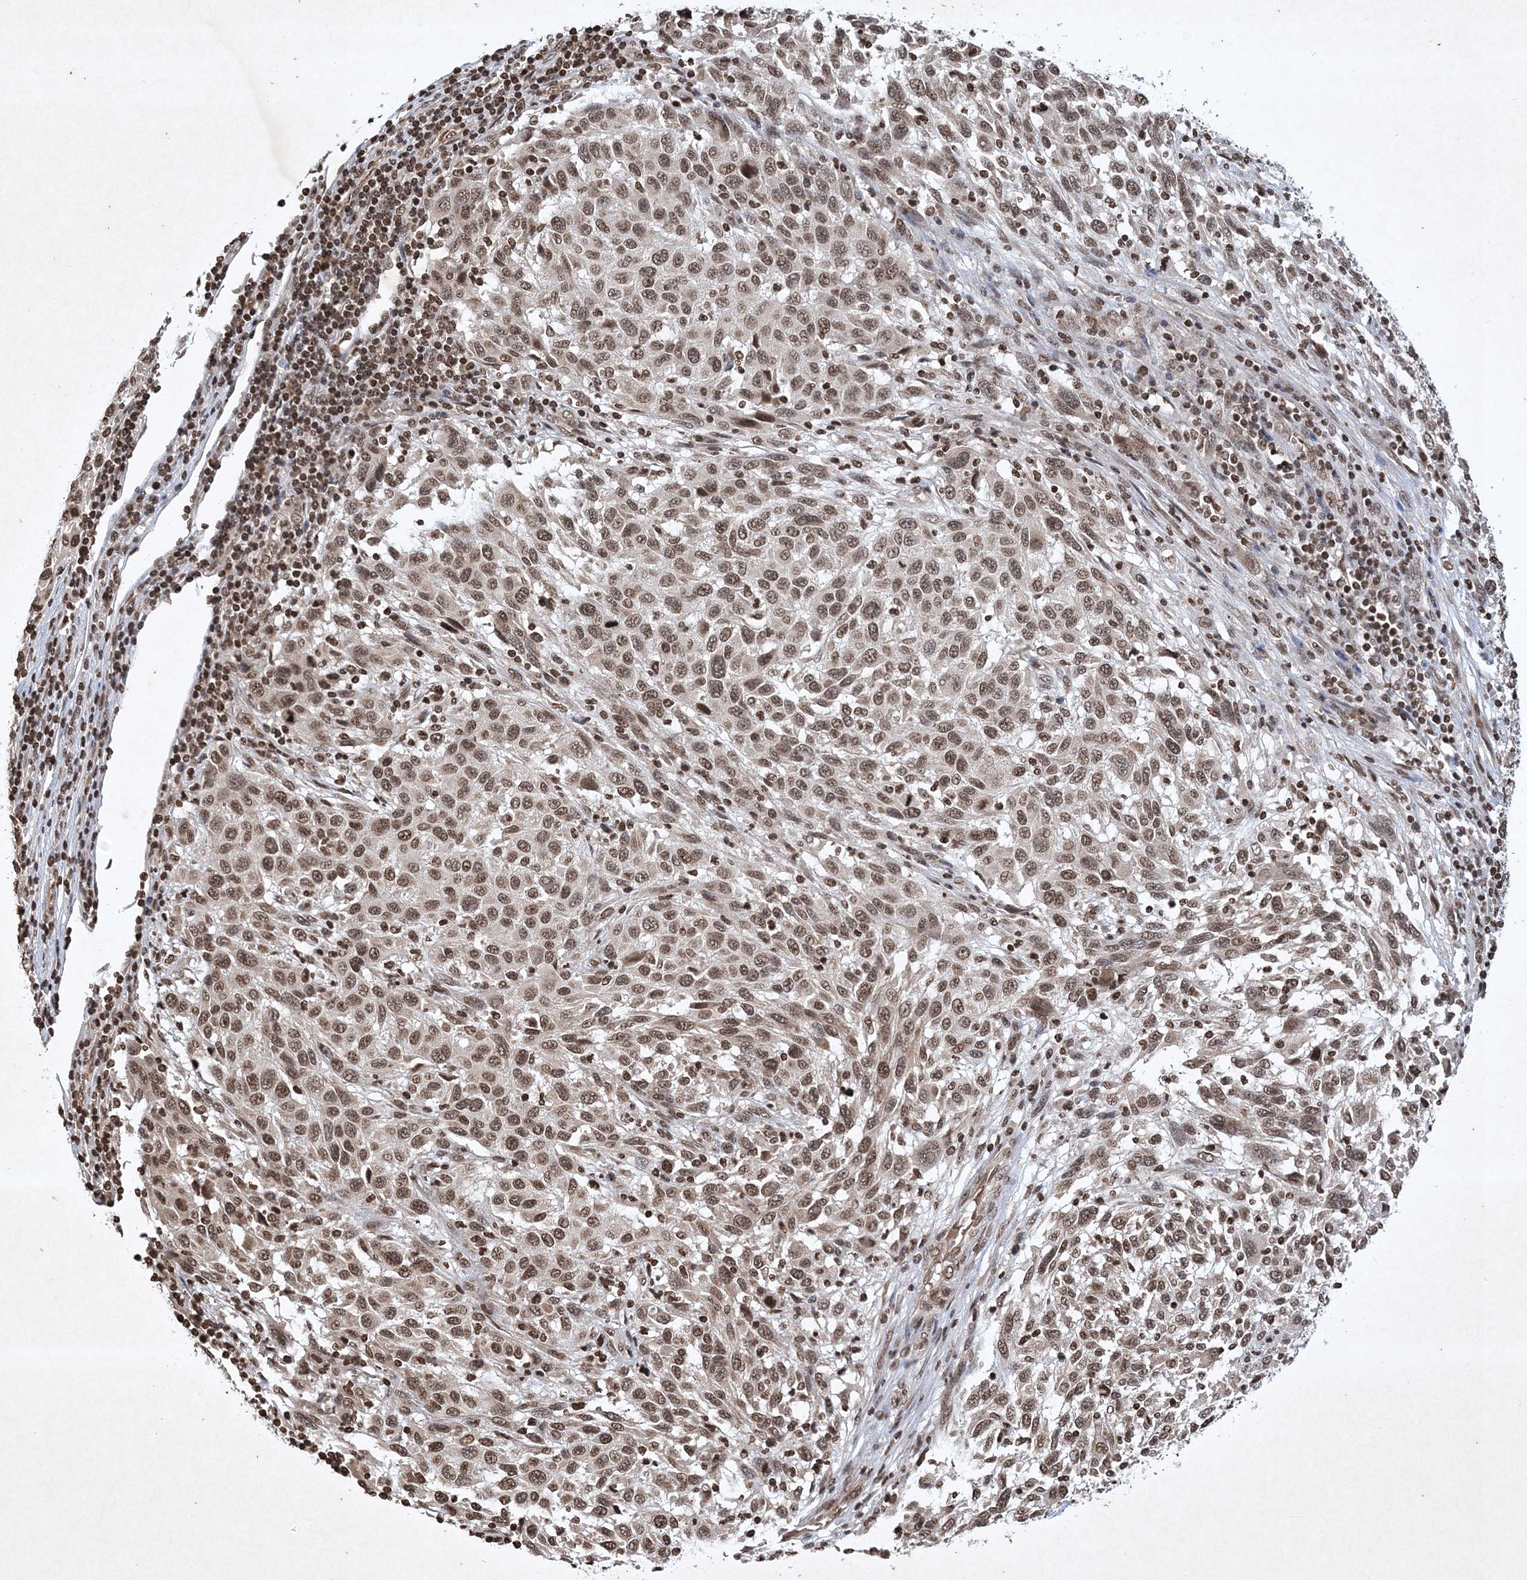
{"staining": {"intensity": "moderate", "quantity": ">75%", "location": "nuclear"}, "tissue": "melanoma", "cell_type": "Tumor cells", "image_type": "cancer", "snomed": [{"axis": "morphology", "description": "Malignant melanoma, Metastatic site"}, {"axis": "topography", "description": "Lymph node"}], "caption": "This micrograph demonstrates immunohistochemistry staining of human melanoma, with medium moderate nuclear positivity in approximately >75% of tumor cells.", "gene": "NEDD9", "patient": {"sex": "male", "age": 61}}